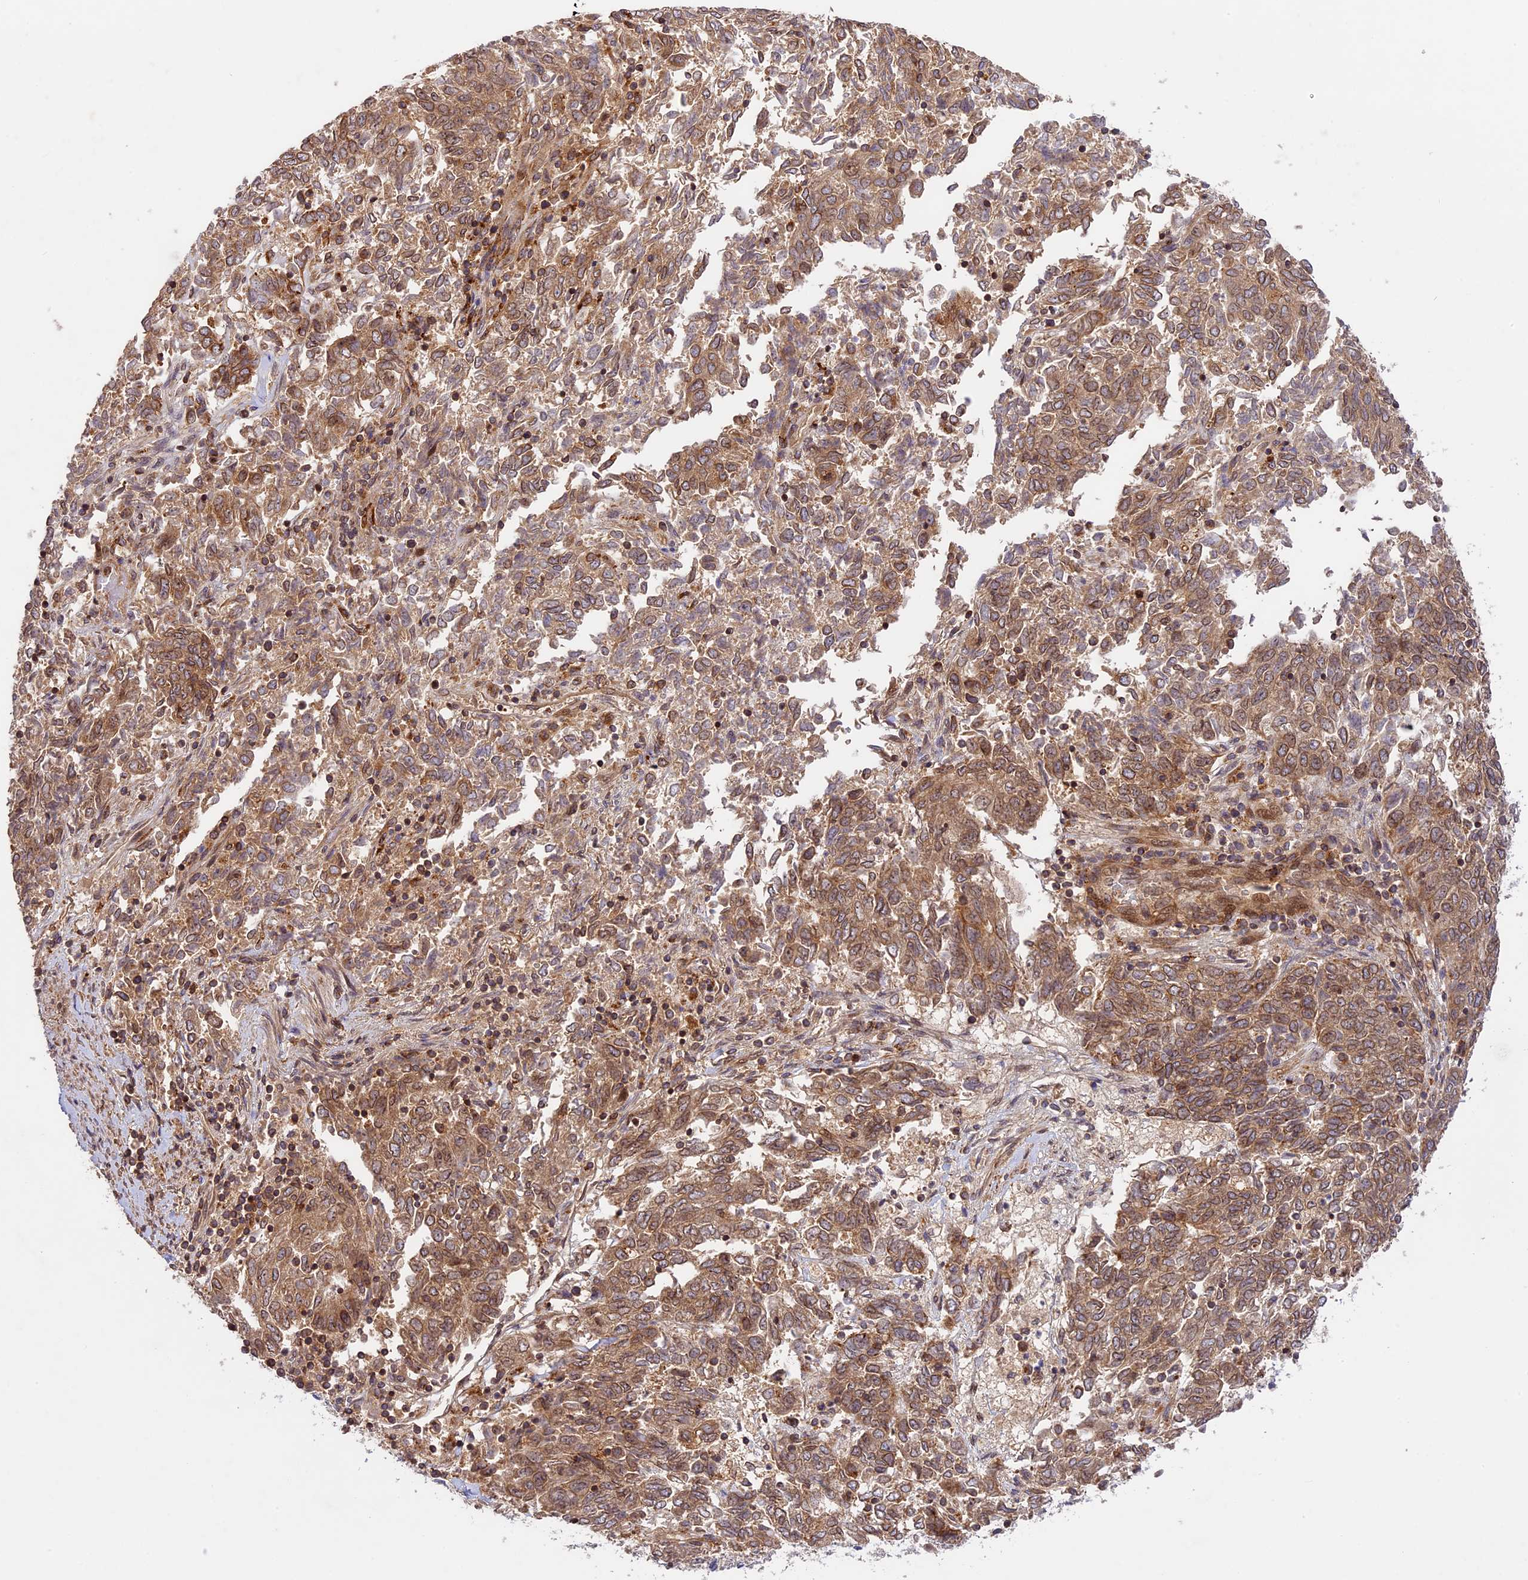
{"staining": {"intensity": "moderate", "quantity": ">75%", "location": "cytoplasmic/membranous,nuclear"}, "tissue": "endometrial cancer", "cell_type": "Tumor cells", "image_type": "cancer", "snomed": [{"axis": "morphology", "description": "Adenocarcinoma, NOS"}, {"axis": "topography", "description": "Endometrium"}], "caption": "Protein staining of endometrial cancer tissue demonstrates moderate cytoplasmic/membranous and nuclear expression in about >75% of tumor cells. (Brightfield microscopy of DAB IHC at high magnification).", "gene": "DGKH", "patient": {"sex": "female", "age": 80}}